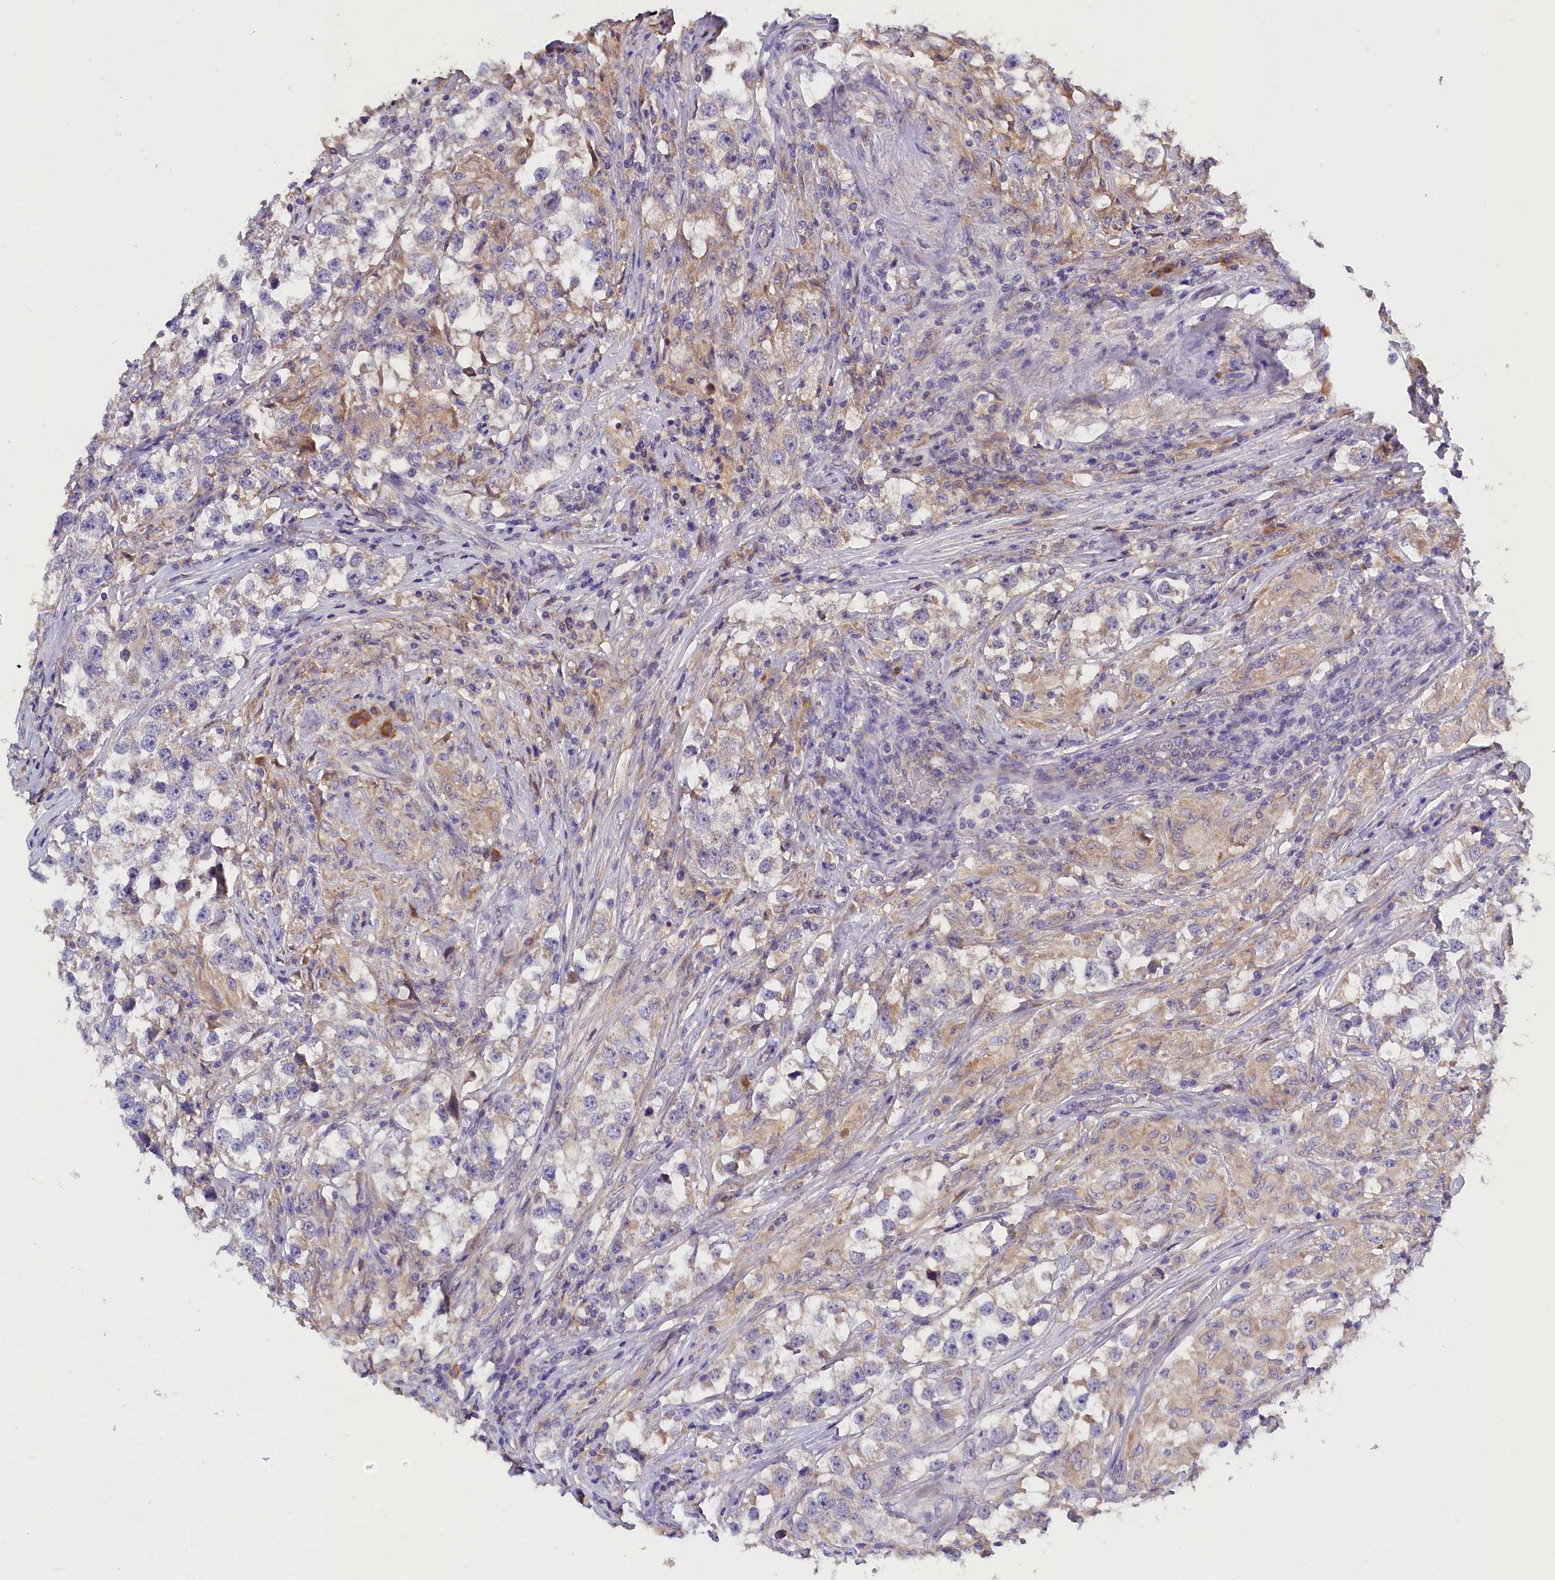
{"staining": {"intensity": "weak", "quantity": "<25%", "location": "cytoplasmic/membranous"}, "tissue": "testis cancer", "cell_type": "Tumor cells", "image_type": "cancer", "snomed": [{"axis": "morphology", "description": "Seminoma, NOS"}, {"axis": "topography", "description": "Testis"}], "caption": "A high-resolution photomicrograph shows IHC staining of testis seminoma, which demonstrates no significant expression in tumor cells.", "gene": "ST7L", "patient": {"sex": "male", "age": 46}}